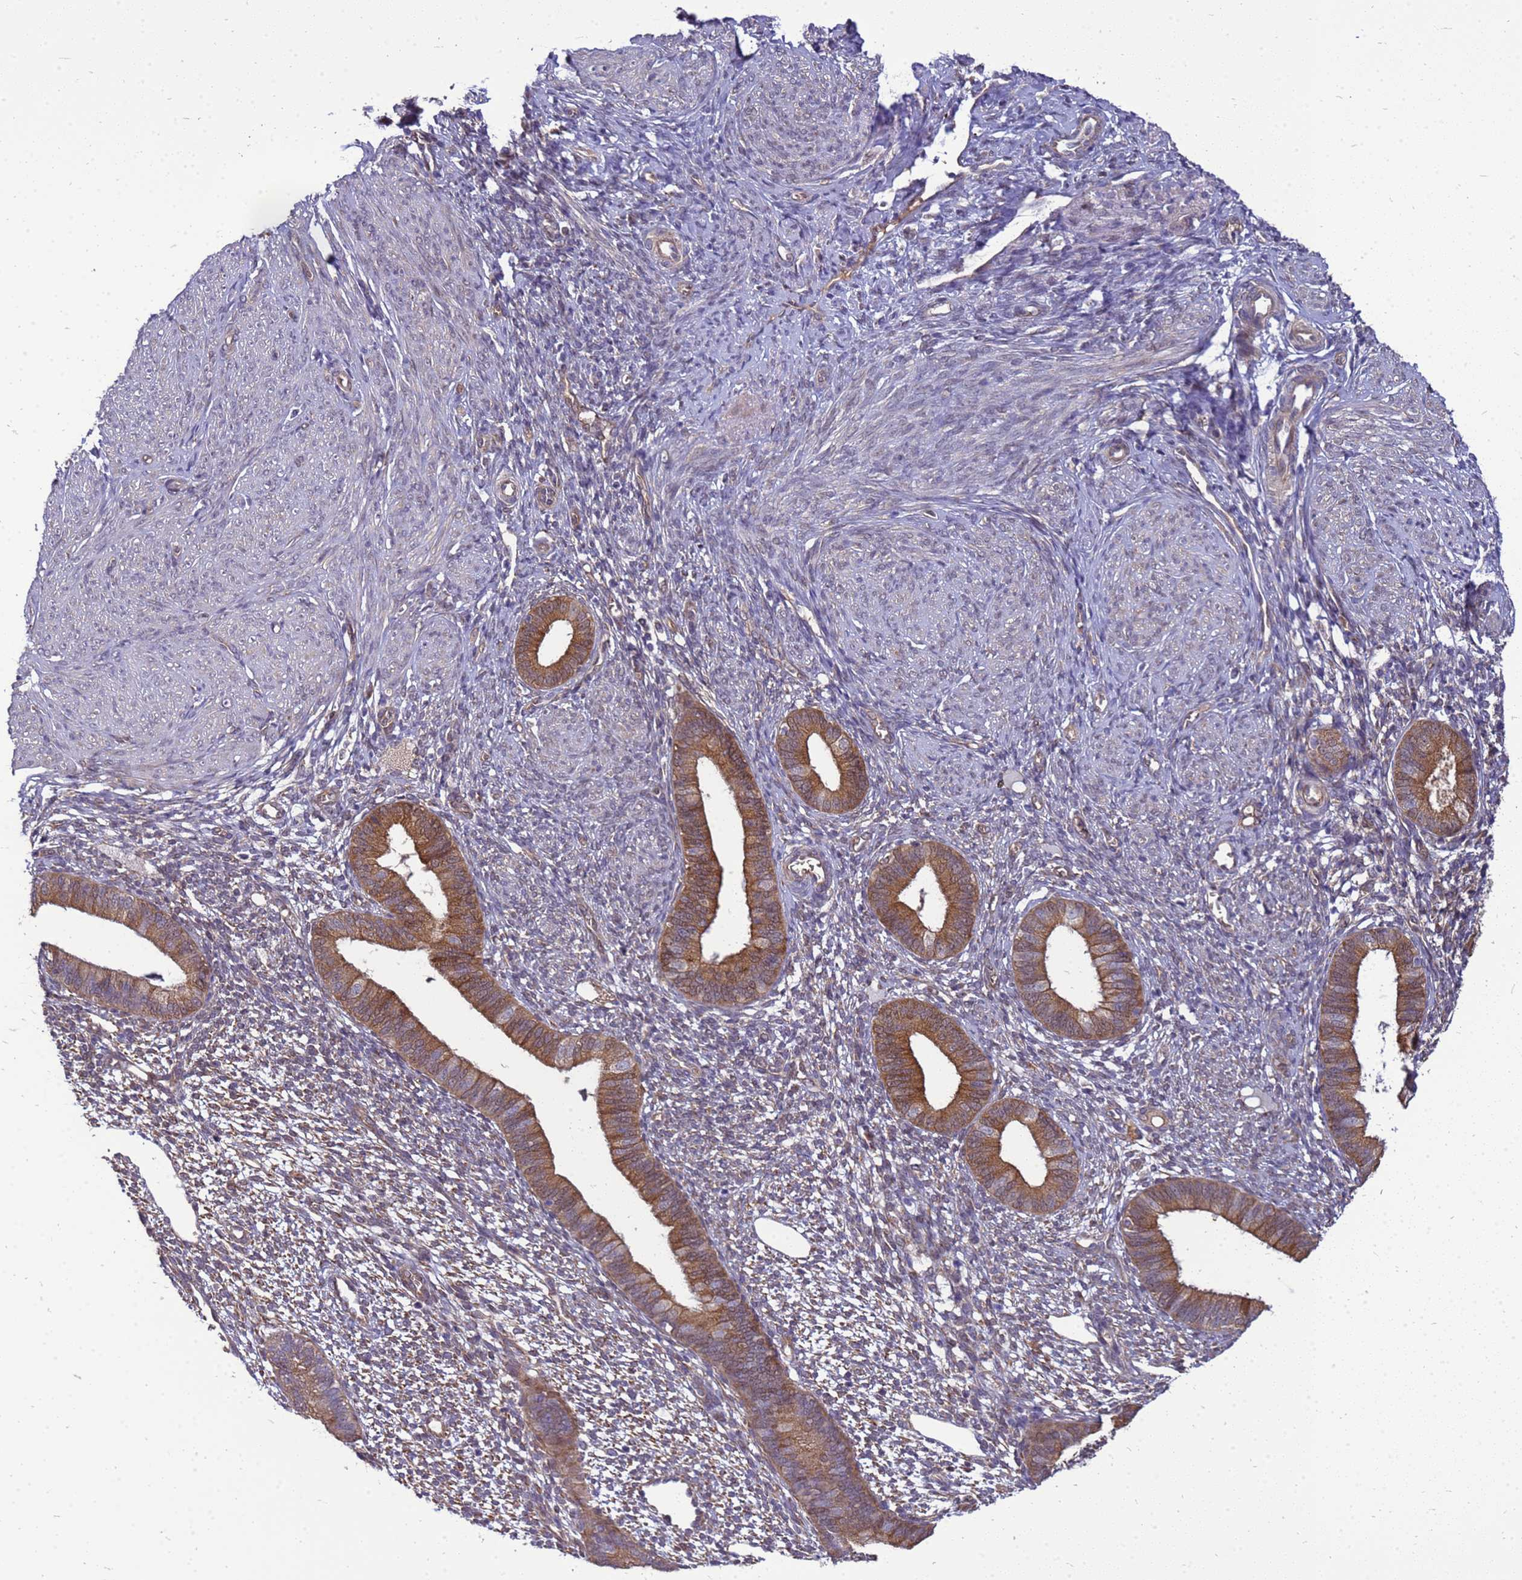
{"staining": {"intensity": "weak", "quantity": "25%-75%", "location": "cytoplasmic/membranous,nuclear"}, "tissue": "endometrium", "cell_type": "Cells in endometrial stroma", "image_type": "normal", "snomed": [{"axis": "morphology", "description": "Normal tissue, NOS"}, {"axis": "topography", "description": "Endometrium"}], "caption": "IHC of unremarkable endometrium exhibits low levels of weak cytoplasmic/membranous,nuclear positivity in about 25%-75% of cells in endometrial stroma. The staining is performed using DAB brown chromogen to label protein expression. The nuclei are counter-stained blue using hematoxylin.", "gene": "EIF4EBP3", "patient": {"sex": "female", "age": 46}}